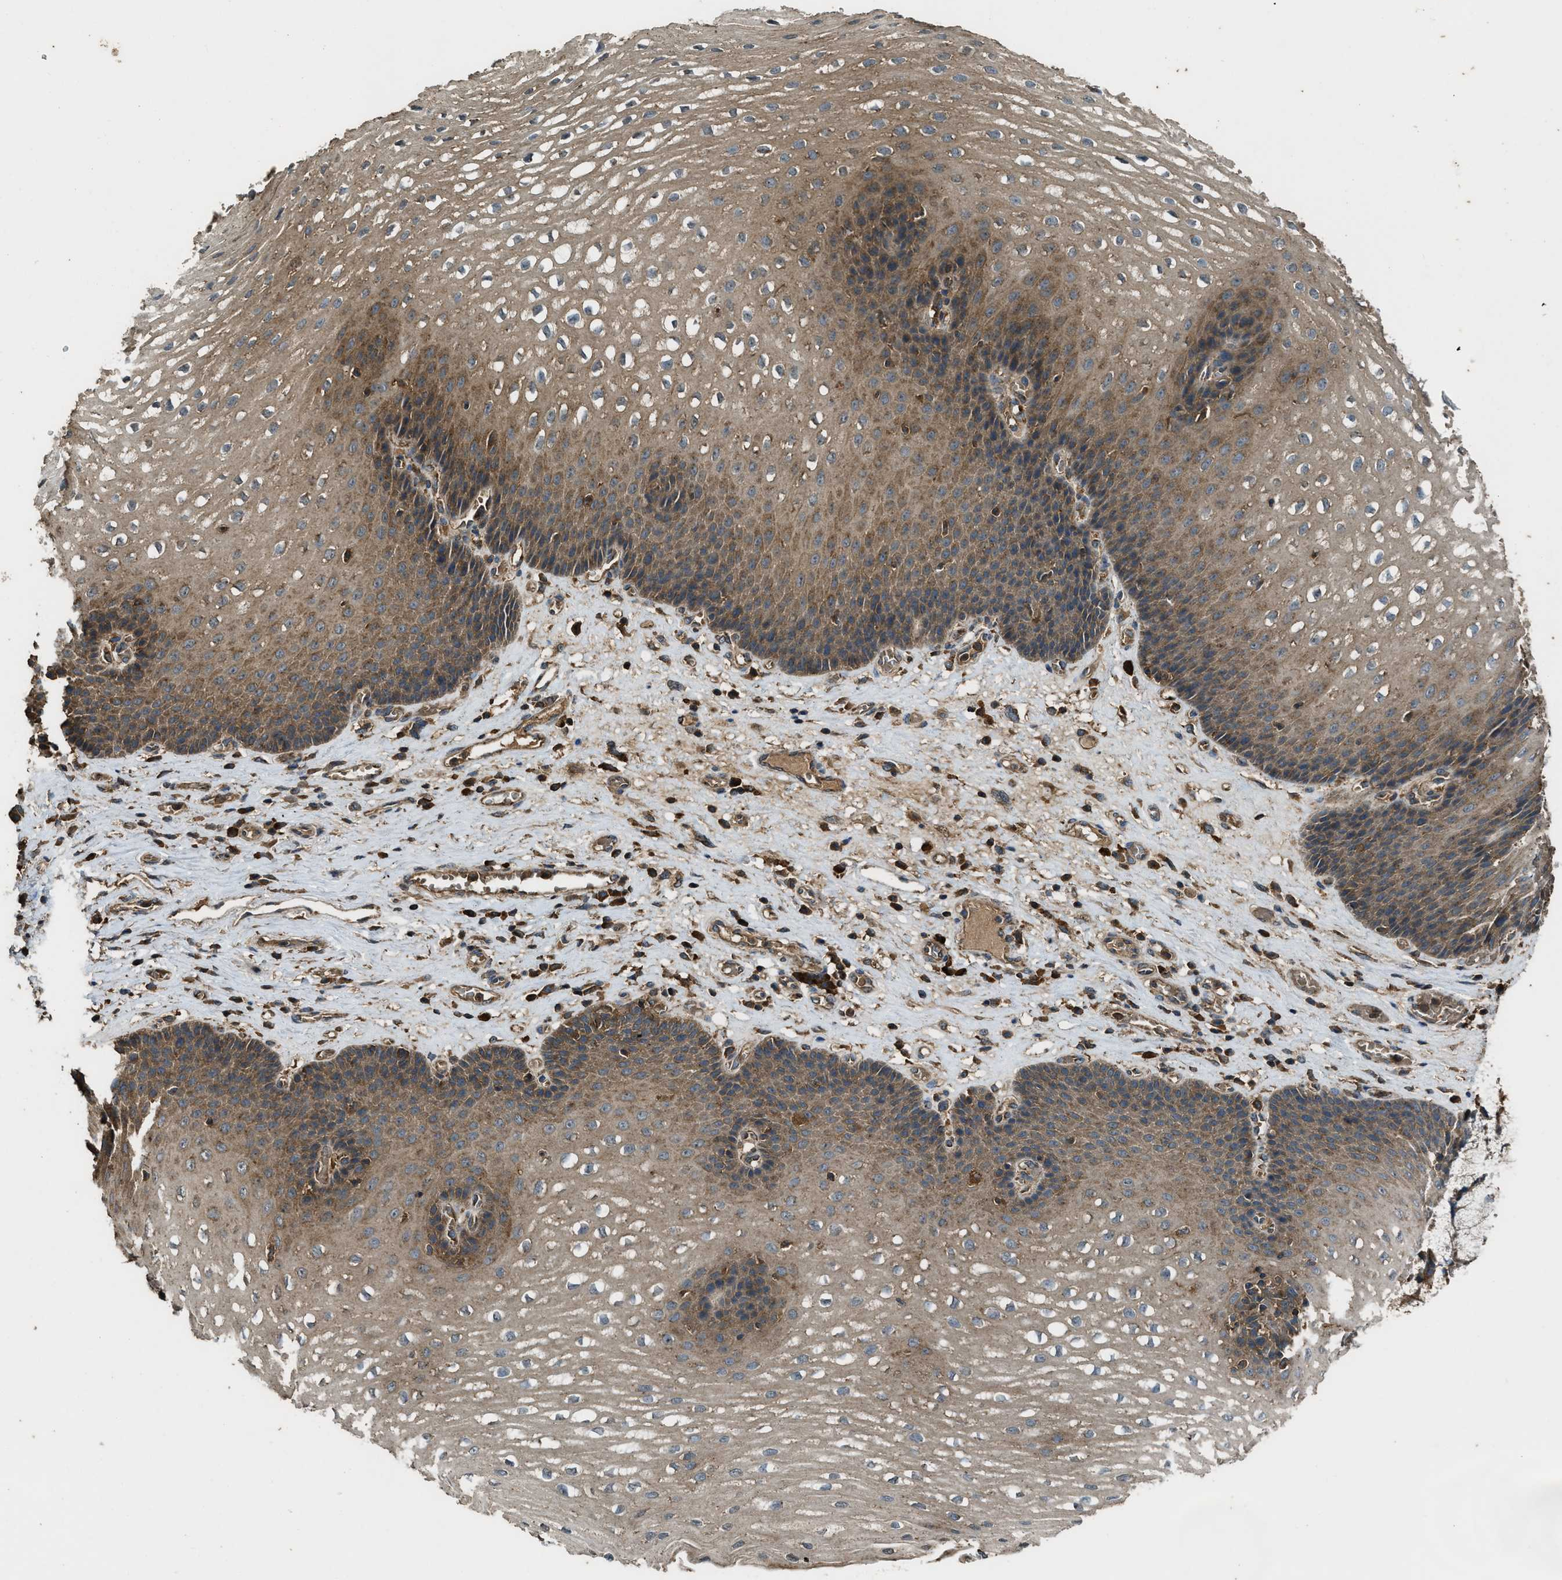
{"staining": {"intensity": "moderate", "quantity": ">75%", "location": "cytoplasmic/membranous"}, "tissue": "esophagus", "cell_type": "Squamous epithelial cells", "image_type": "normal", "snomed": [{"axis": "morphology", "description": "Normal tissue, NOS"}, {"axis": "topography", "description": "Esophagus"}], "caption": "This is a micrograph of immunohistochemistry staining of unremarkable esophagus, which shows moderate staining in the cytoplasmic/membranous of squamous epithelial cells.", "gene": "MAP3K8", "patient": {"sex": "male", "age": 48}}